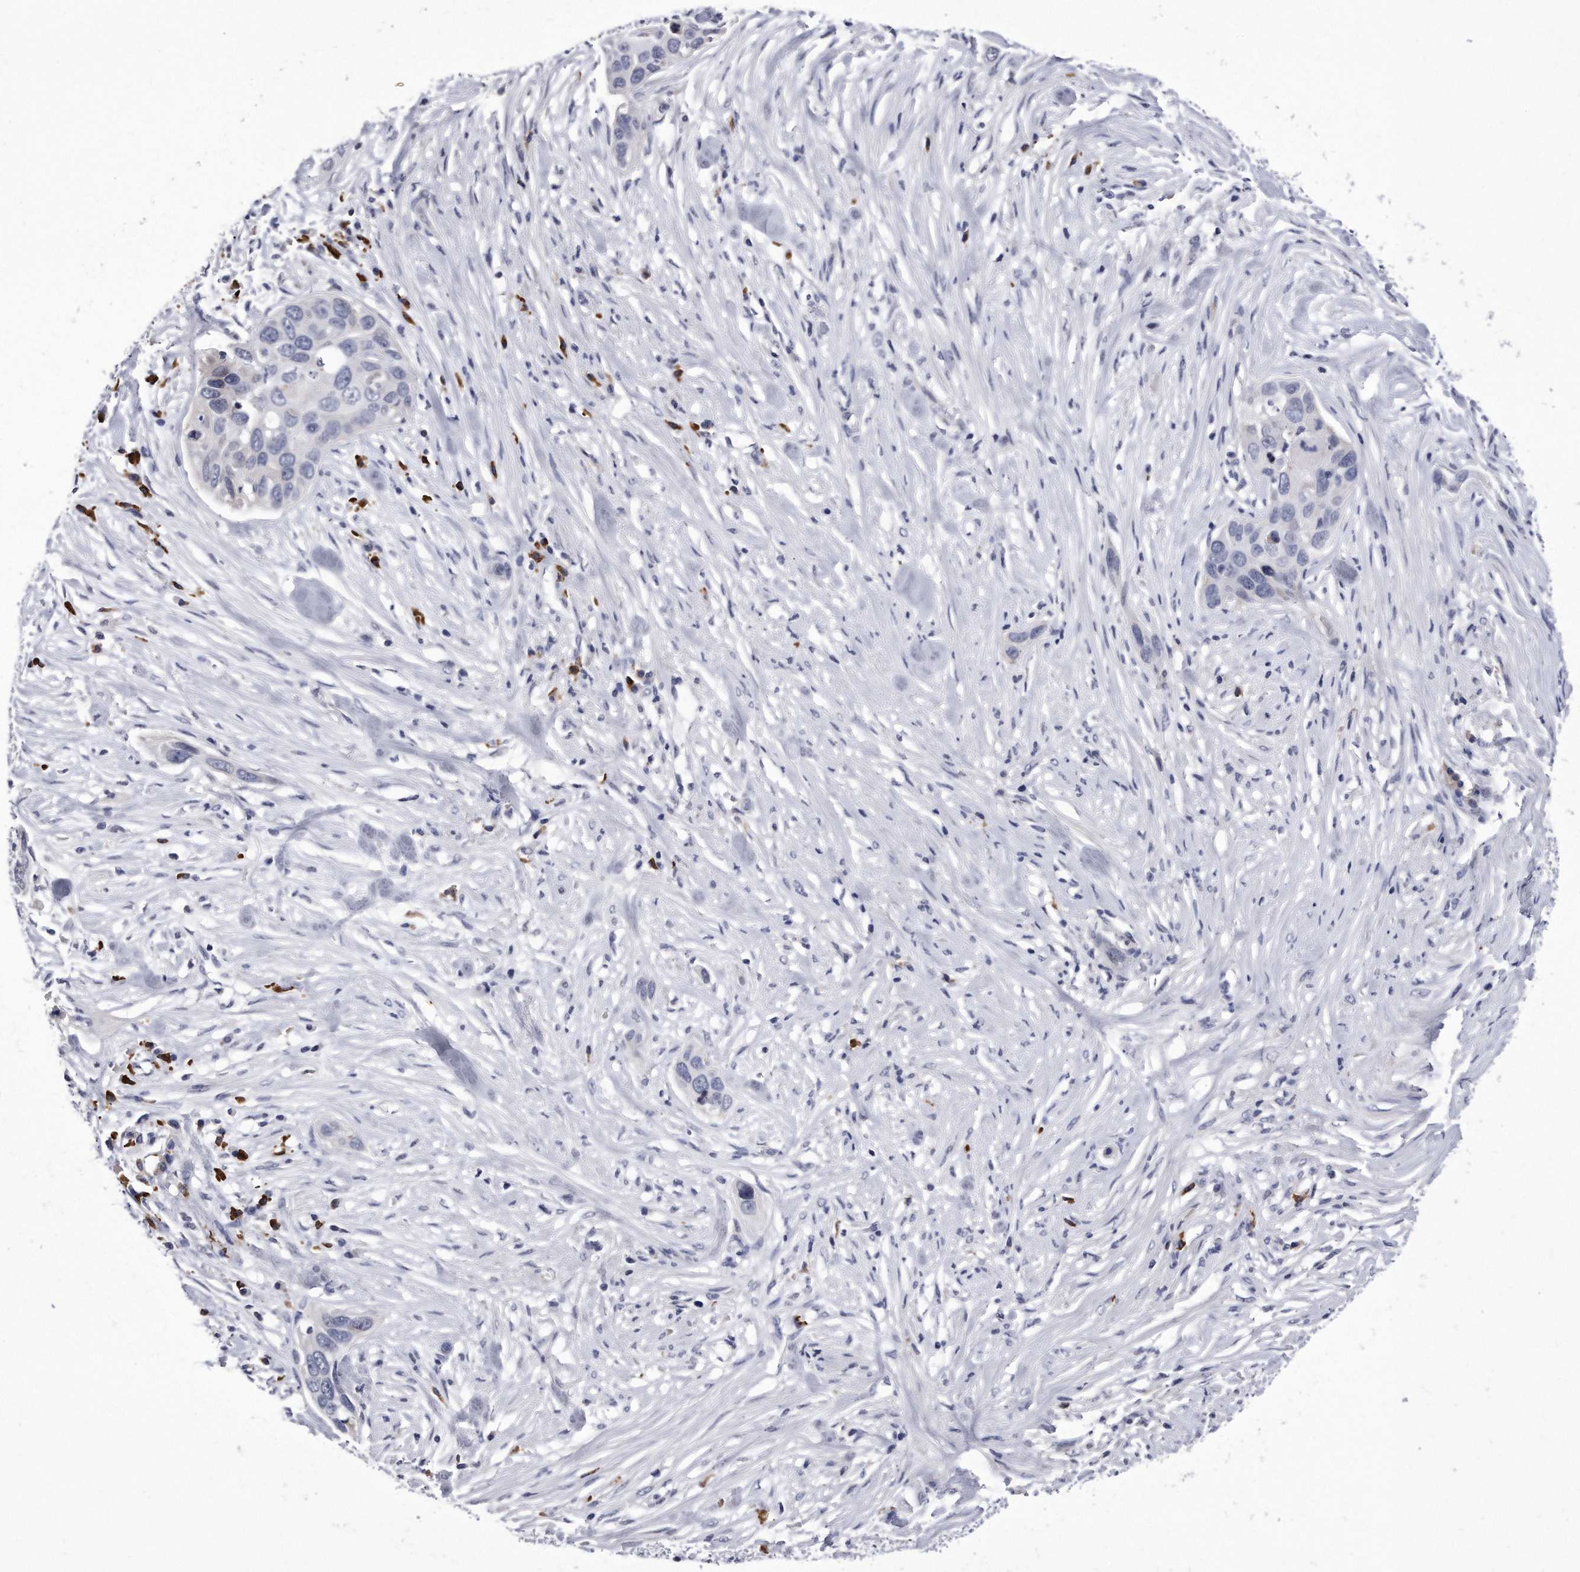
{"staining": {"intensity": "negative", "quantity": "none", "location": "none"}, "tissue": "pancreatic cancer", "cell_type": "Tumor cells", "image_type": "cancer", "snomed": [{"axis": "morphology", "description": "Adenocarcinoma, NOS"}, {"axis": "topography", "description": "Pancreas"}], "caption": "High magnification brightfield microscopy of pancreatic cancer (adenocarcinoma) stained with DAB (3,3'-diaminobenzidine) (brown) and counterstained with hematoxylin (blue): tumor cells show no significant positivity.", "gene": "KCTD8", "patient": {"sex": "female", "age": 60}}